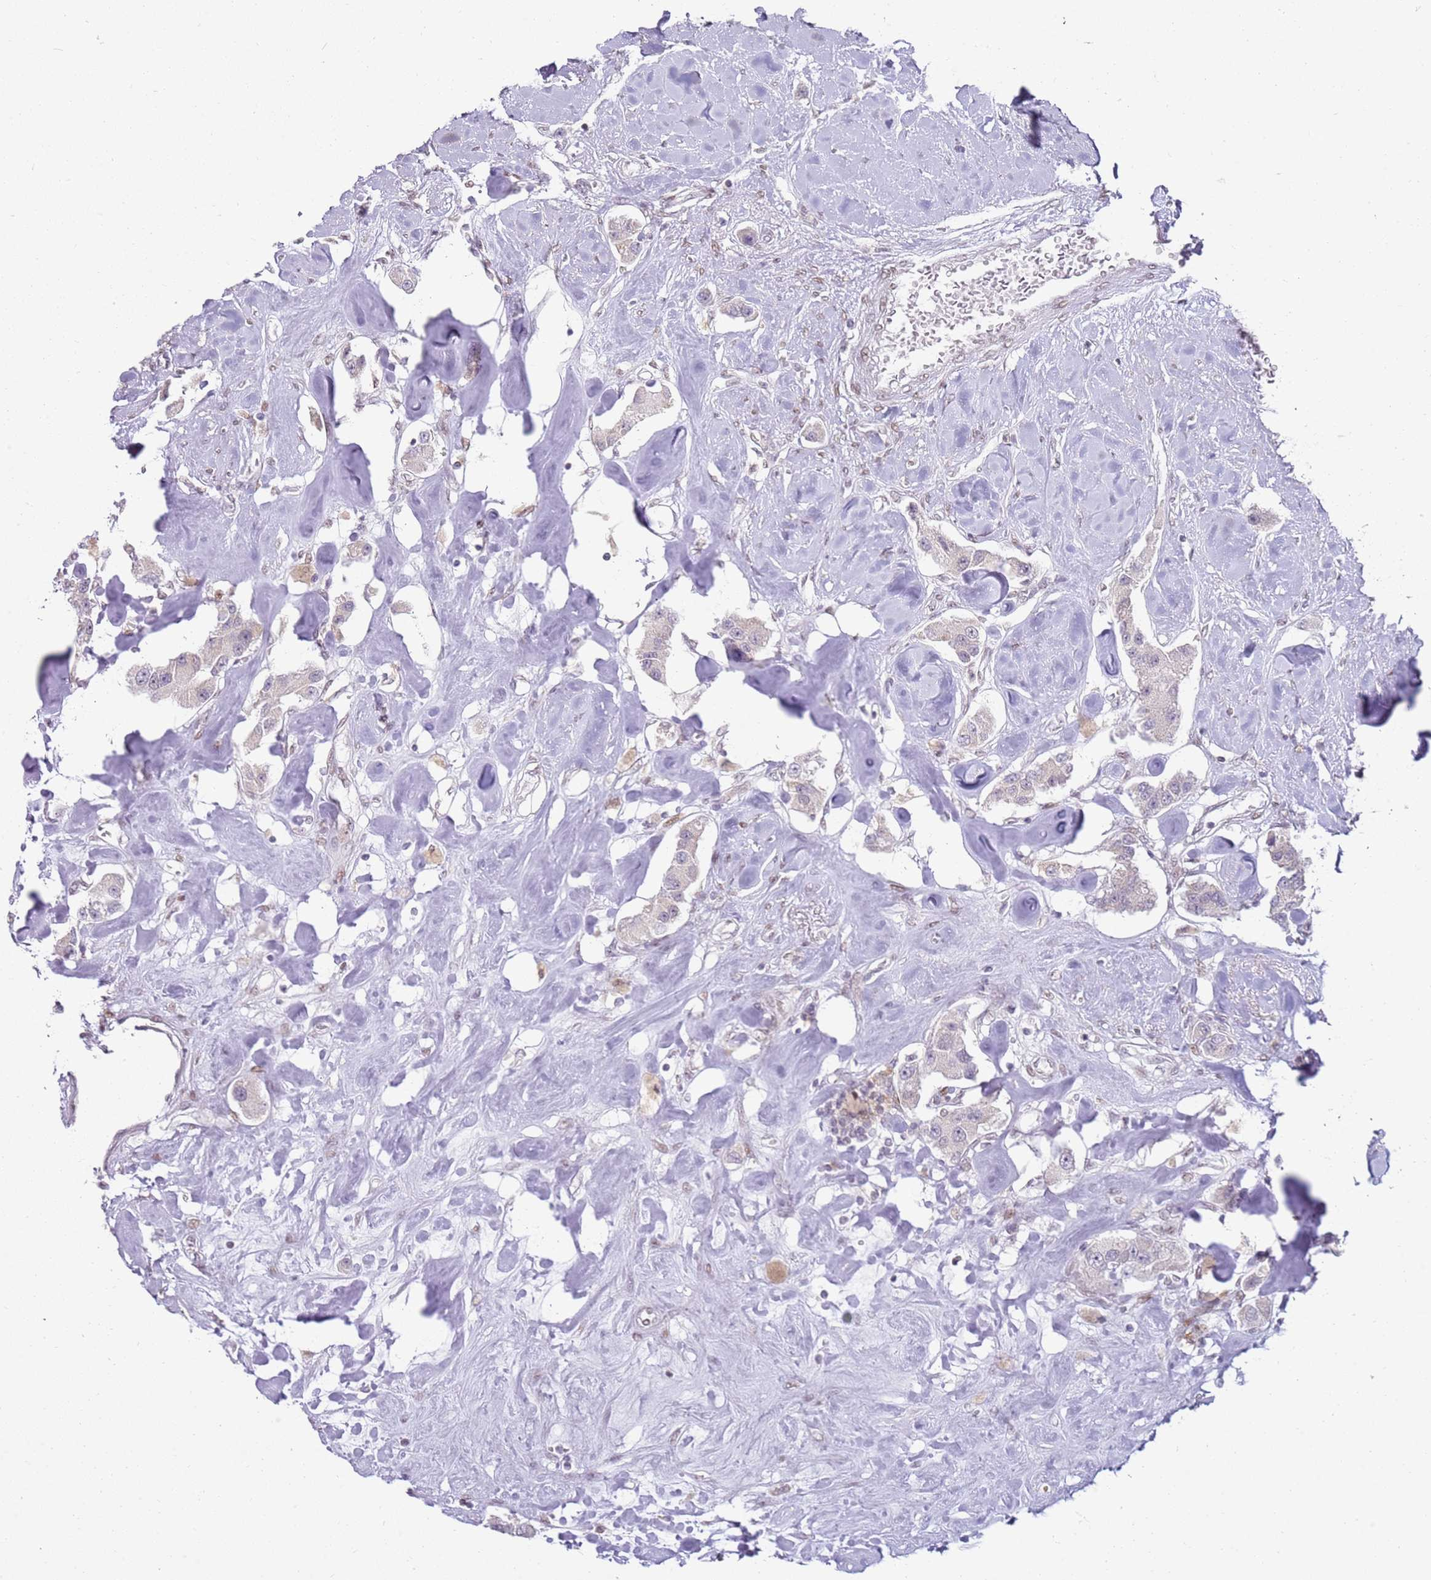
{"staining": {"intensity": "negative", "quantity": "none", "location": "none"}, "tissue": "carcinoid", "cell_type": "Tumor cells", "image_type": "cancer", "snomed": [{"axis": "morphology", "description": "Carcinoid, malignant, NOS"}, {"axis": "topography", "description": "Pancreas"}], "caption": "This is an IHC histopathology image of malignant carcinoid. There is no positivity in tumor cells.", "gene": "PHC2", "patient": {"sex": "male", "age": 41}}